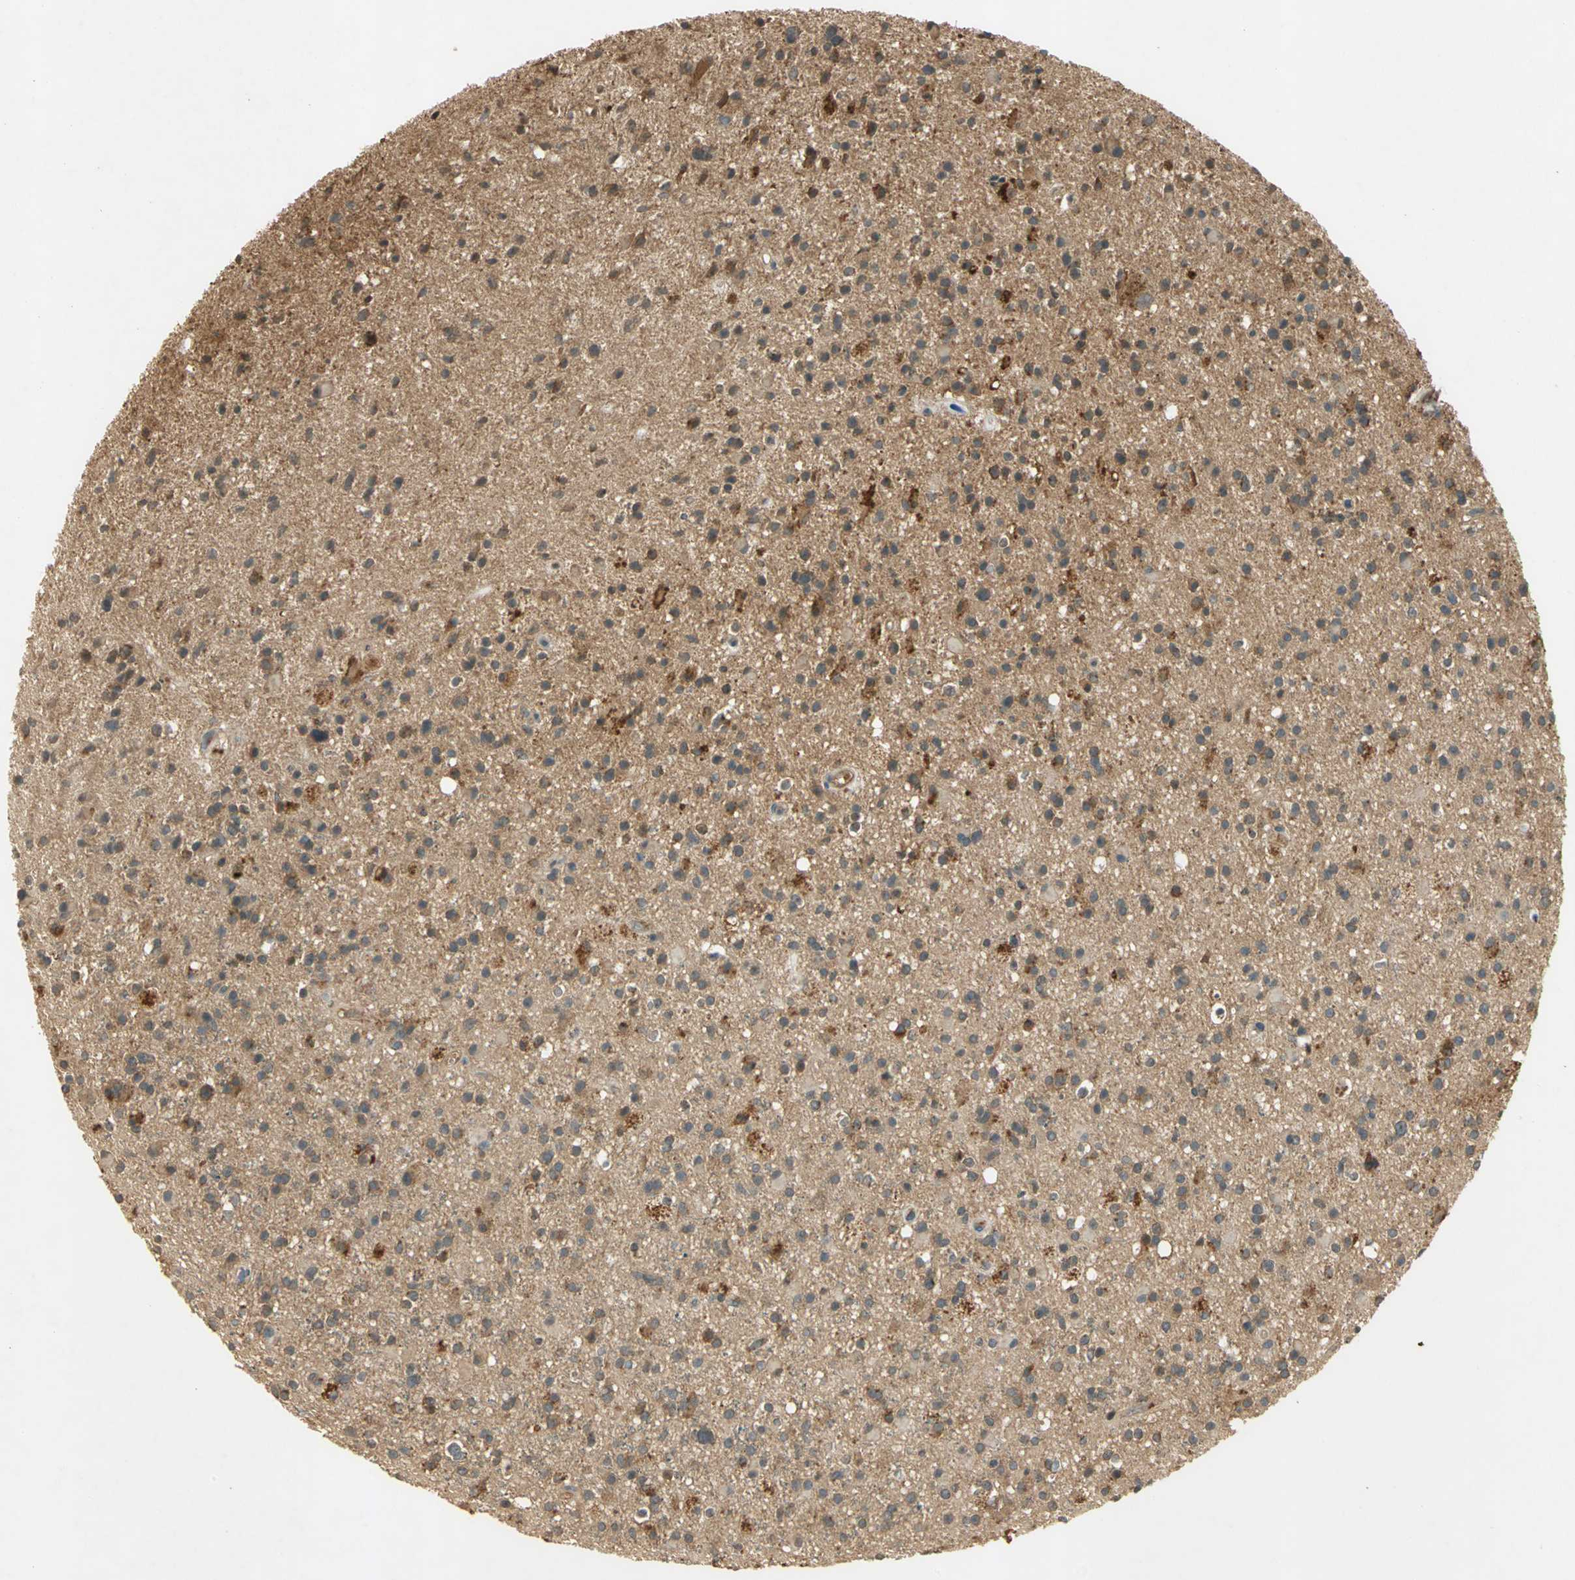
{"staining": {"intensity": "moderate", "quantity": "<25%", "location": "cytoplasmic/membranous"}, "tissue": "glioma", "cell_type": "Tumor cells", "image_type": "cancer", "snomed": [{"axis": "morphology", "description": "Glioma, malignant, High grade"}, {"axis": "topography", "description": "Brain"}], "caption": "Malignant glioma (high-grade) stained with IHC shows moderate cytoplasmic/membranous expression in about <25% of tumor cells.", "gene": "KEAP1", "patient": {"sex": "male", "age": 33}}